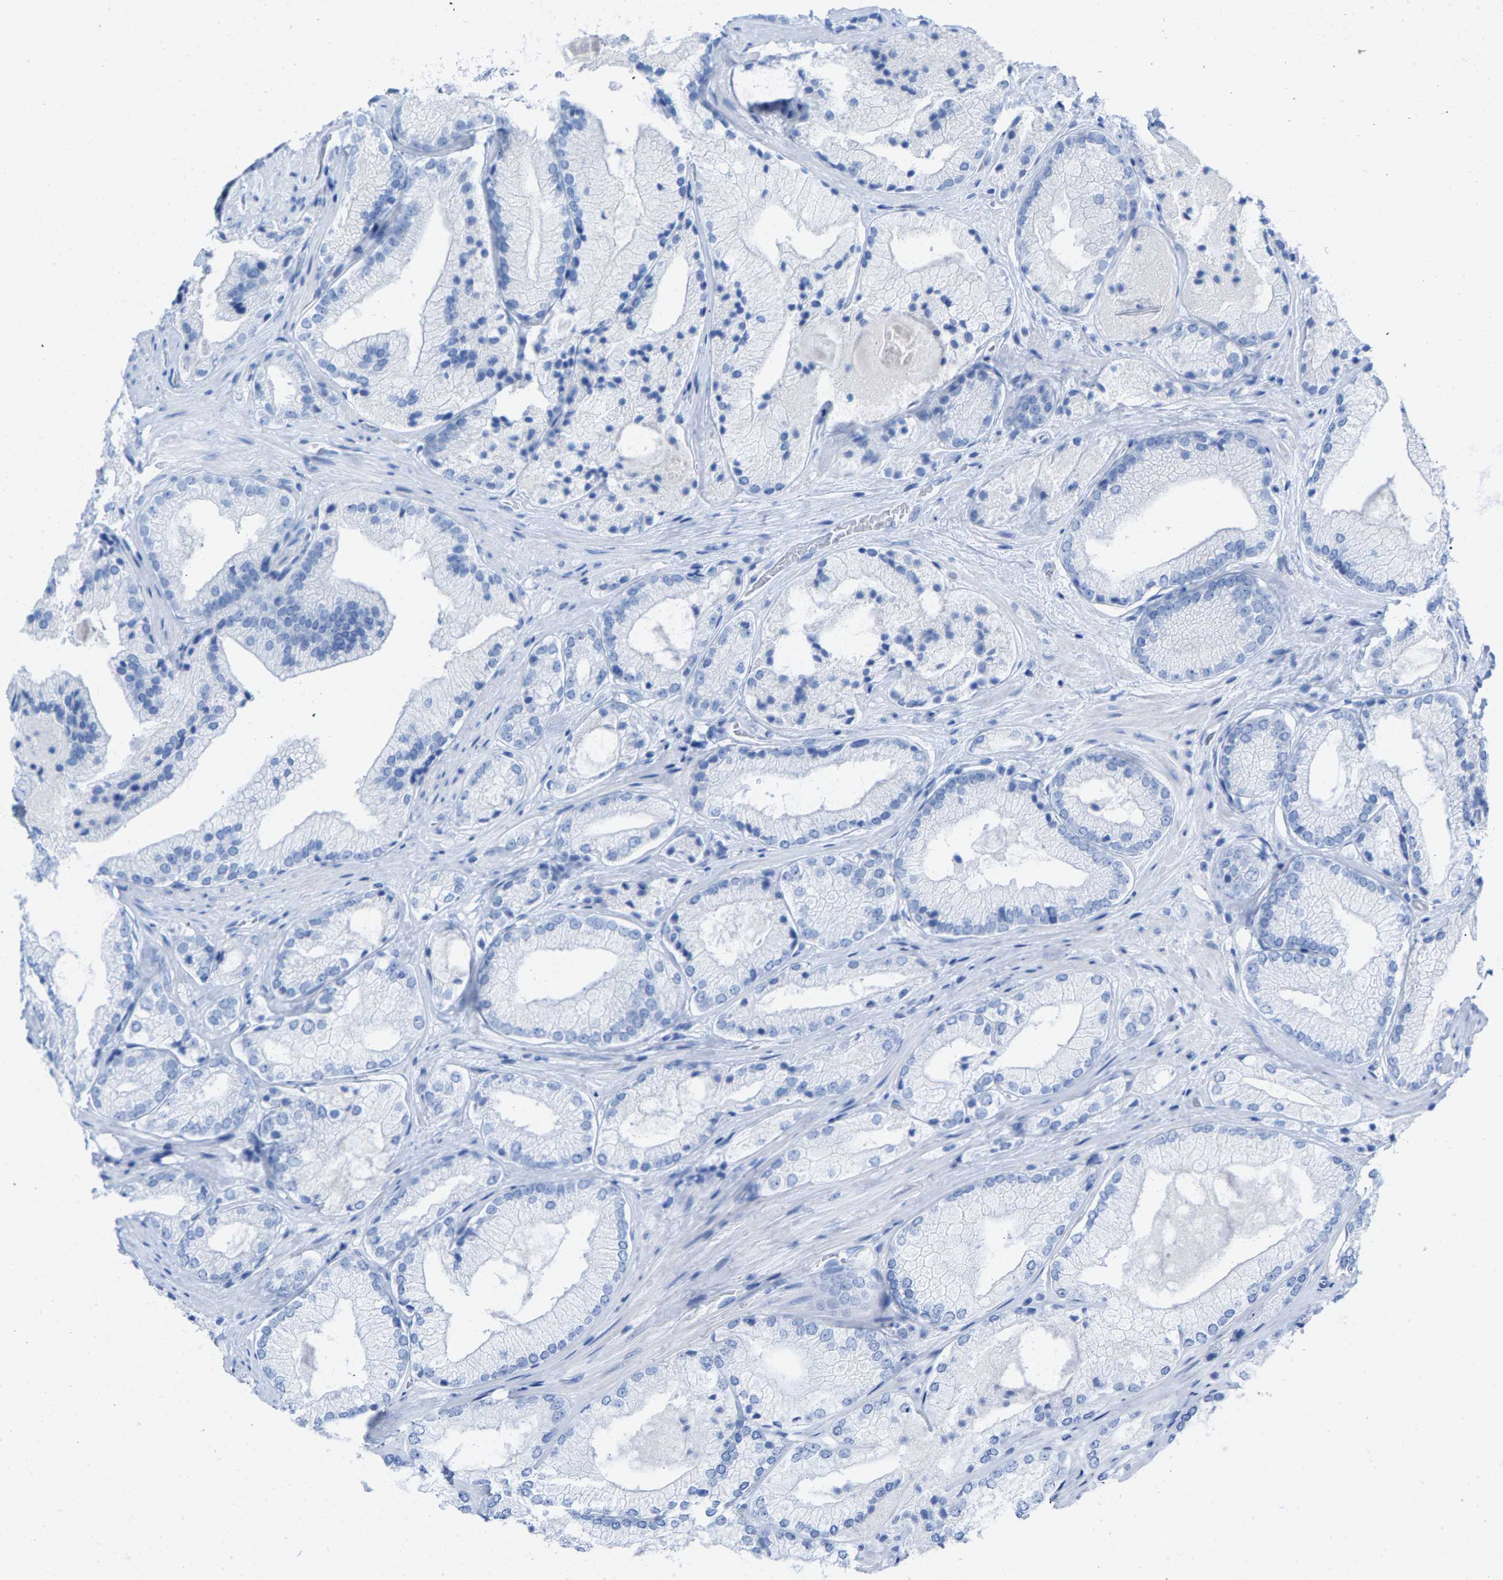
{"staining": {"intensity": "negative", "quantity": "none", "location": "none"}, "tissue": "prostate cancer", "cell_type": "Tumor cells", "image_type": "cancer", "snomed": [{"axis": "morphology", "description": "Adenocarcinoma, Low grade"}, {"axis": "topography", "description": "Prostate"}], "caption": "Micrograph shows no protein expression in tumor cells of adenocarcinoma (low-grade) (prostate) tissue. Nuclei are stained in blue.", "gene": "CPA1", "patient": {"sex": "male", "age": 65}}